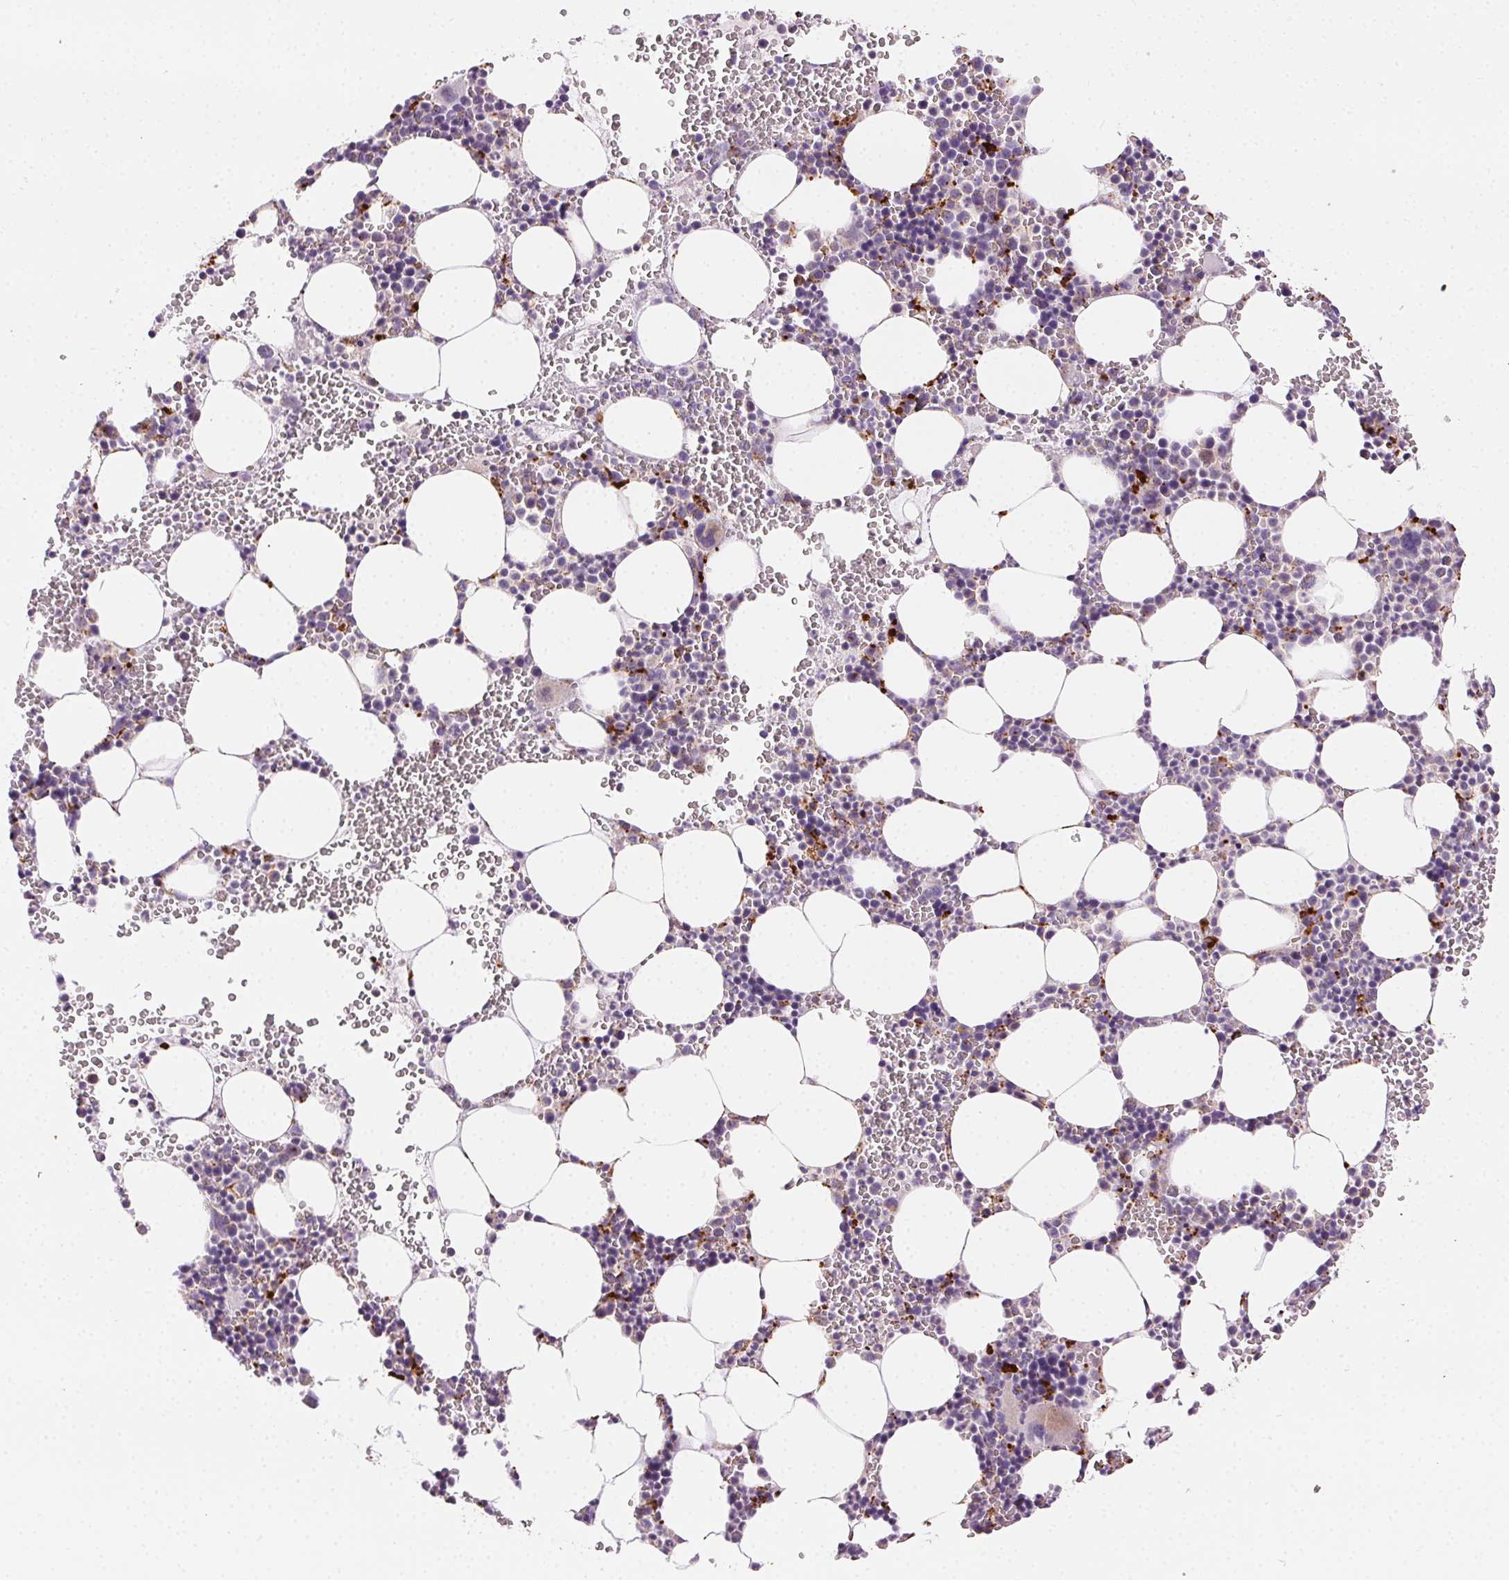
{"staining": {"intensity": "moderate", "quantity": "<25%", "location": "cytoplasmic/membranous"}, "tissue": "bone marrow", "cell_type": "Hematopoietic cells", "image_type": "normal", "snomed": [{"axis": "morphology", "description": "Normal tissue, NOS"}, {"axis": "topography", "description": "Bone marrow"}], "caption": "IHC (DAB) staining of benign human bone marrow demonstrates moderate cytoplasmic/membranous protein staining in approximately <25% of hematopoietic cells. (IHC, brightfield microscopy, high magnification).", "gene": "SCPEP1", "patient": {"sex": "male", "age": 82}}